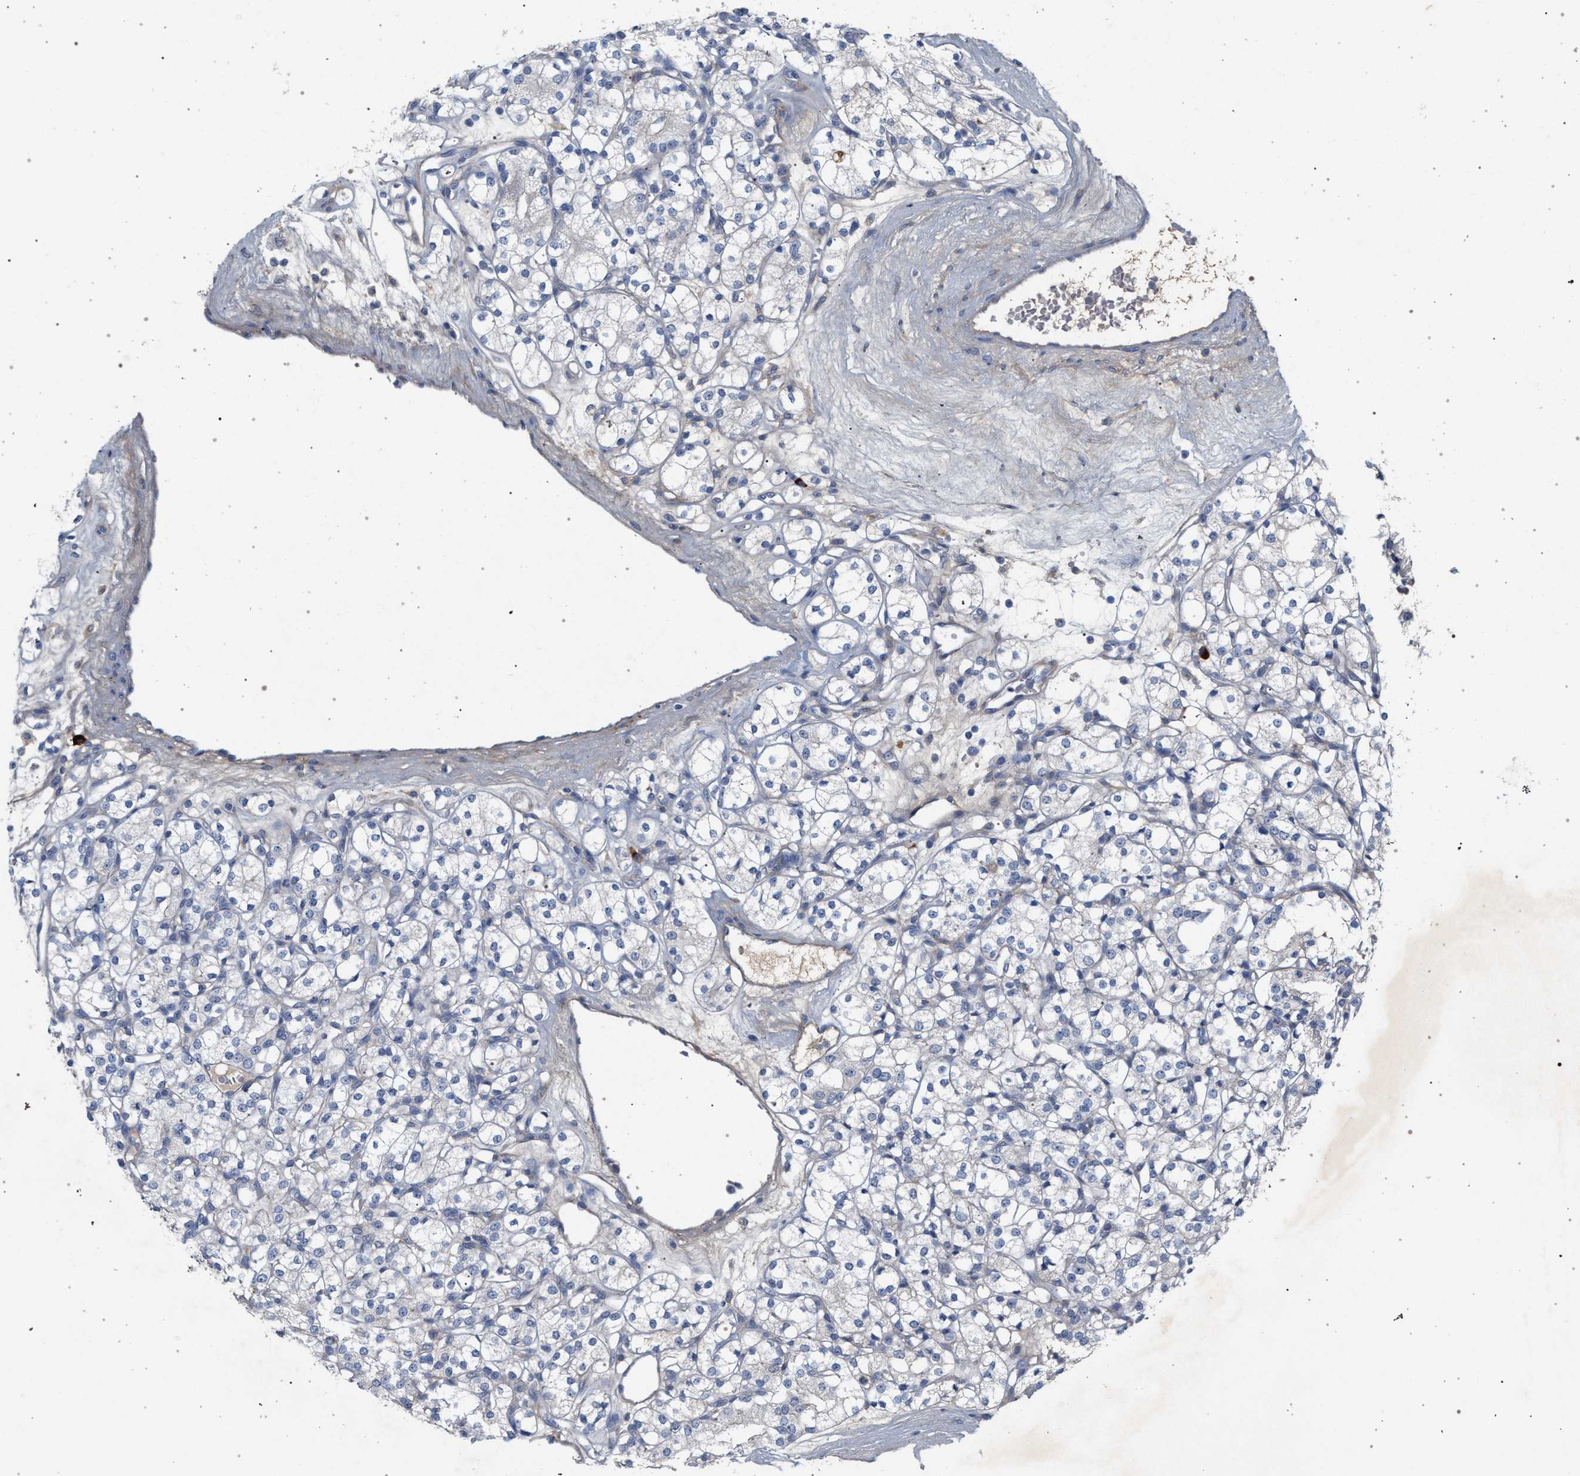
{"staining": {"intensity": "negative", "quantity": "none", "location": "none"}, "tissue": "renal cancer", "cell_type": "Tumor cells", "image_type": "cancer", "snomed": [{"axis": "morphology", "description": "Adenocarcinoma, NOS"}, {"axis": "topography", "description": "Kidney"}], "caption": "Immunohistochemistry image of human adenocarcinoma (renal) stained for a protein (brown), which reveals no expression in tumor cells.", "gene": "MAMDC2", "patient": {"sex": "male", "age": 77}}